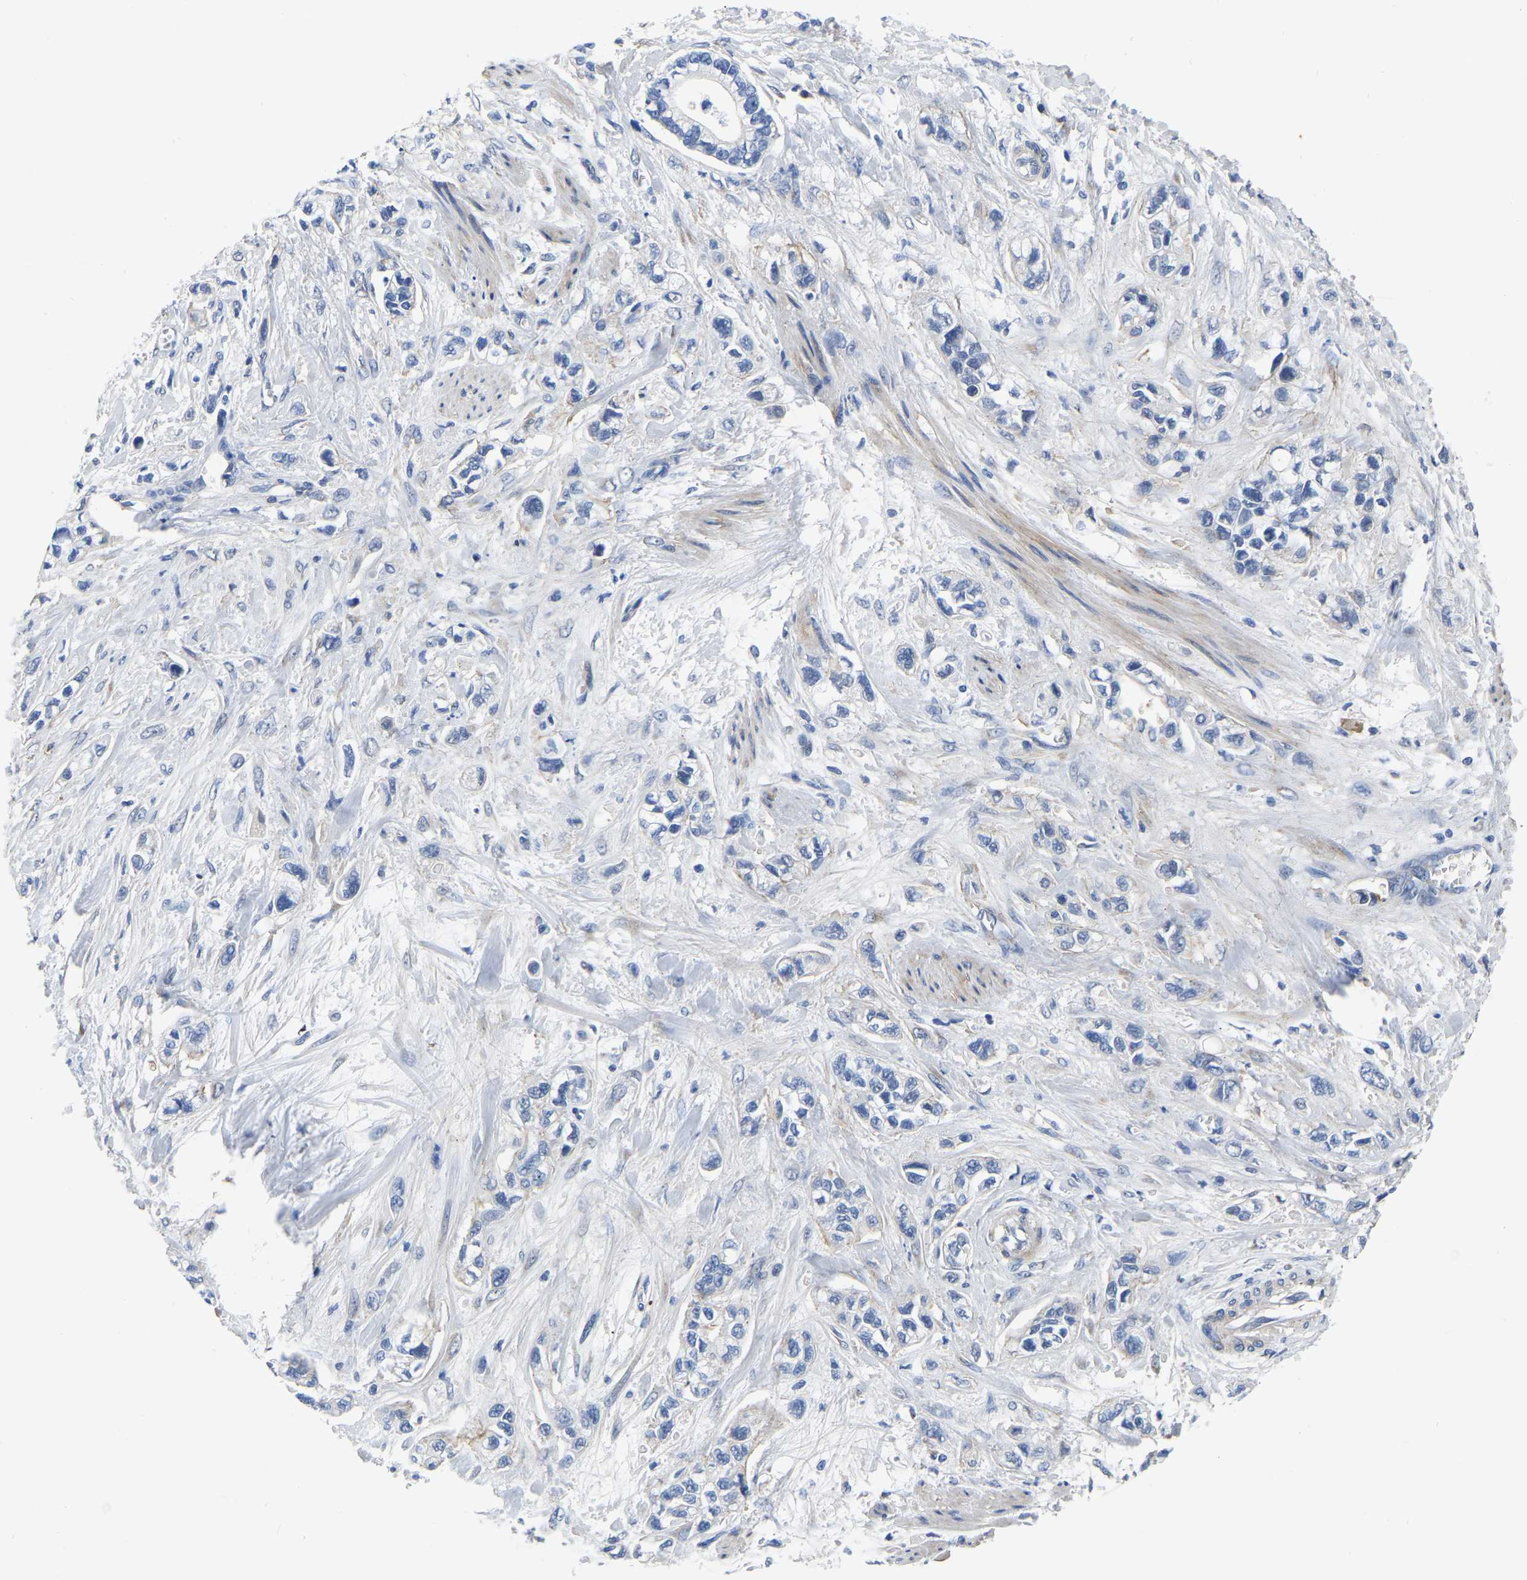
{"staining": {"intensity": "negative", "quantity": "none", "location": "none"}, "tissue": "pancreatic cancer", "cell_type": "Tumor cells", "image_type": "cancer", "snomed": [{"axis": "morphology", "description": "Adenocarcinoma, NOS"}, {"axis": "topography", "description": "Pancreas"}], "caption": "Pancreatic cancer stained for a protein using immunohistochemistry shows no staining tumor cells.", "gene": "PDLIM7", "patient": {"sex": "male", "age": 74}}